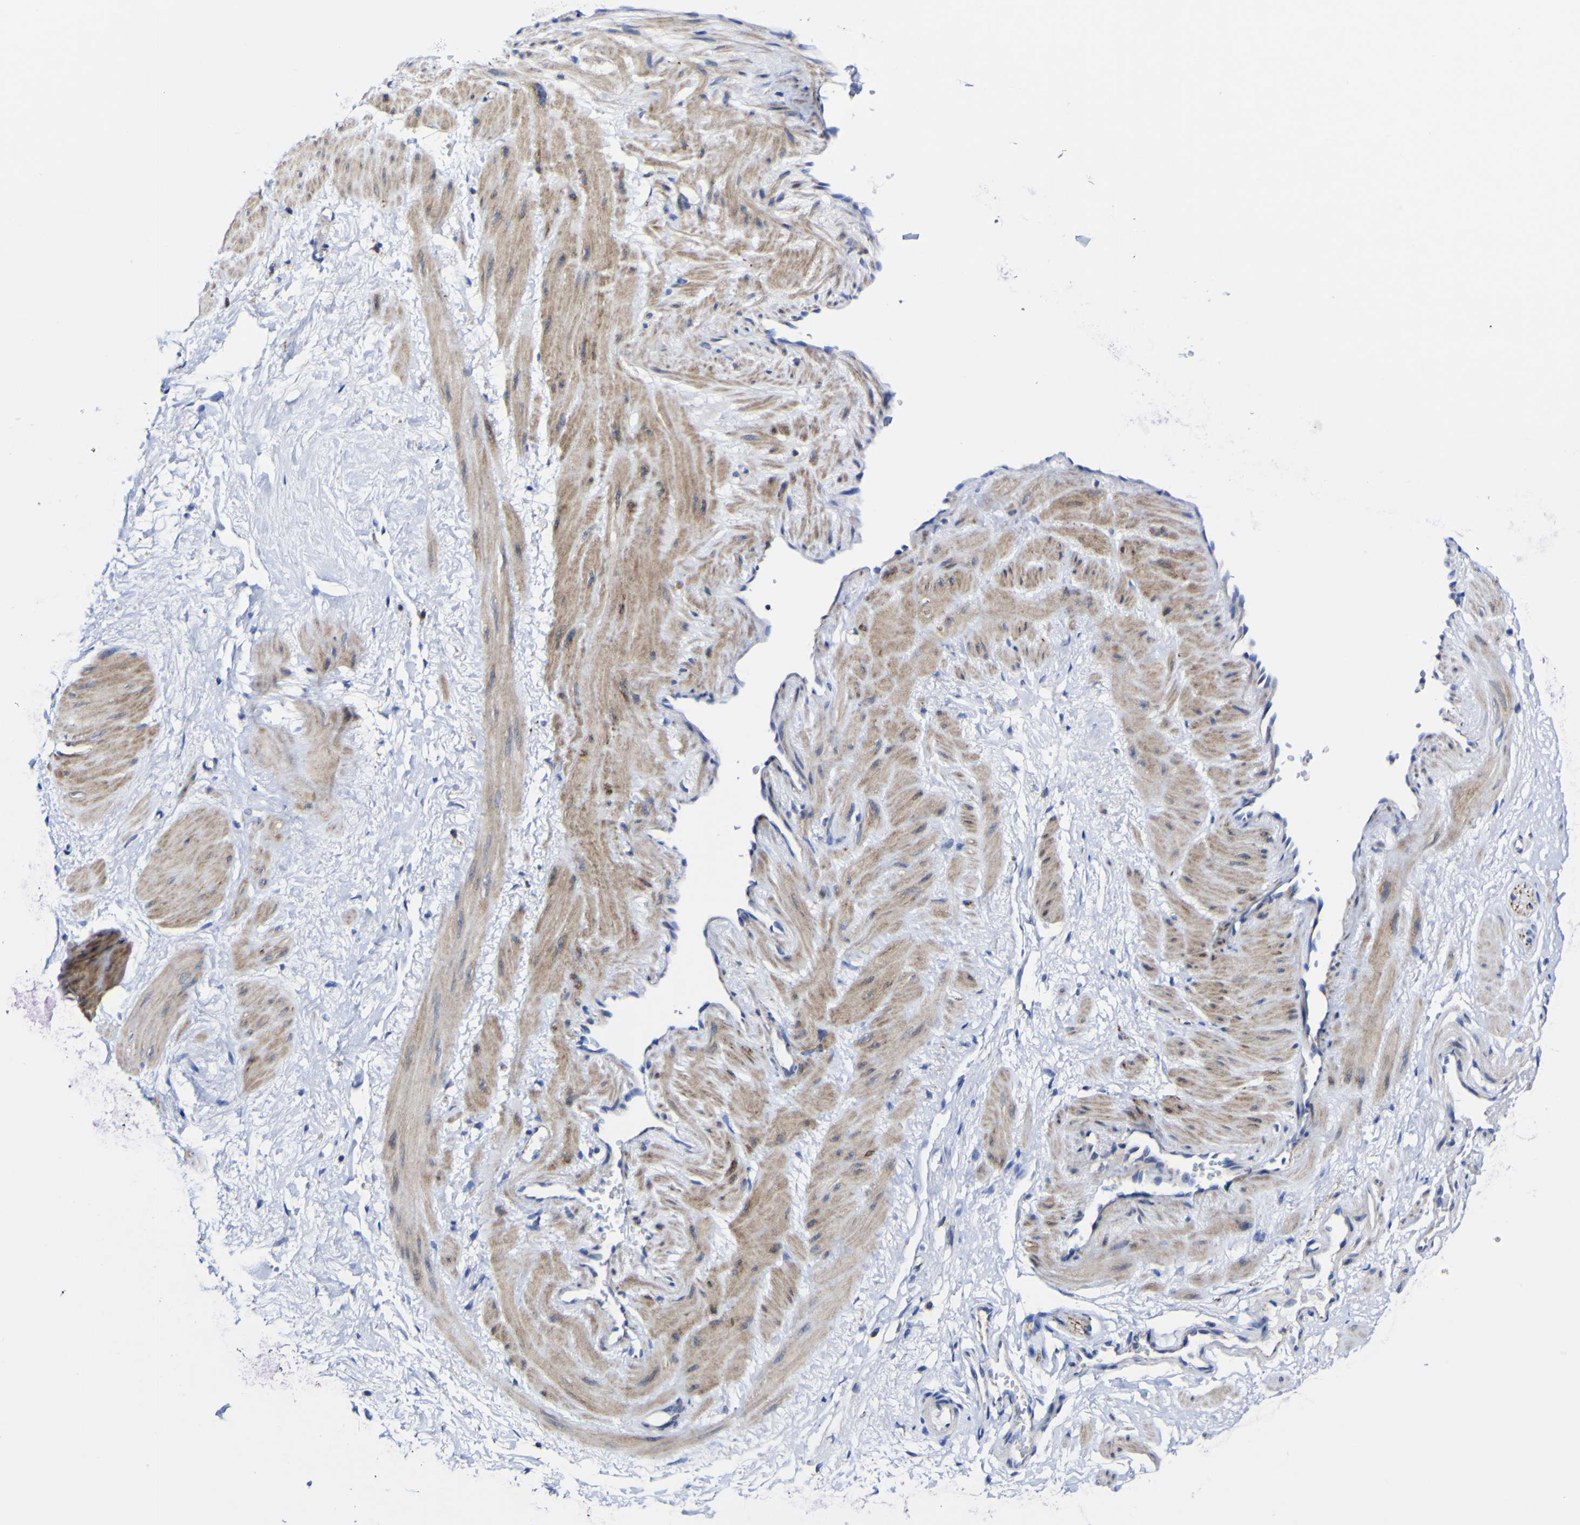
{"staining": {"intensity": "negative", "quantity": "none", "location": "none"}, "tissue": "adipose tissue", "cell_type": "Adipocytes", "image_type": "normal", "snomed": [{"axis": "morphology", "description": "Normal tissue, NOS"}, {"axis": "topography", "description": "Soft tissue"}, {"axis": "topography", "description": "Vascular tissue"}], "caption": "This is a image of immunohistochemistry staining of benign adipose tissue, which shows no positivity in adipocytes.", "gene": "CCDC90B", "patient": {"sex": "female", "age": 35}}